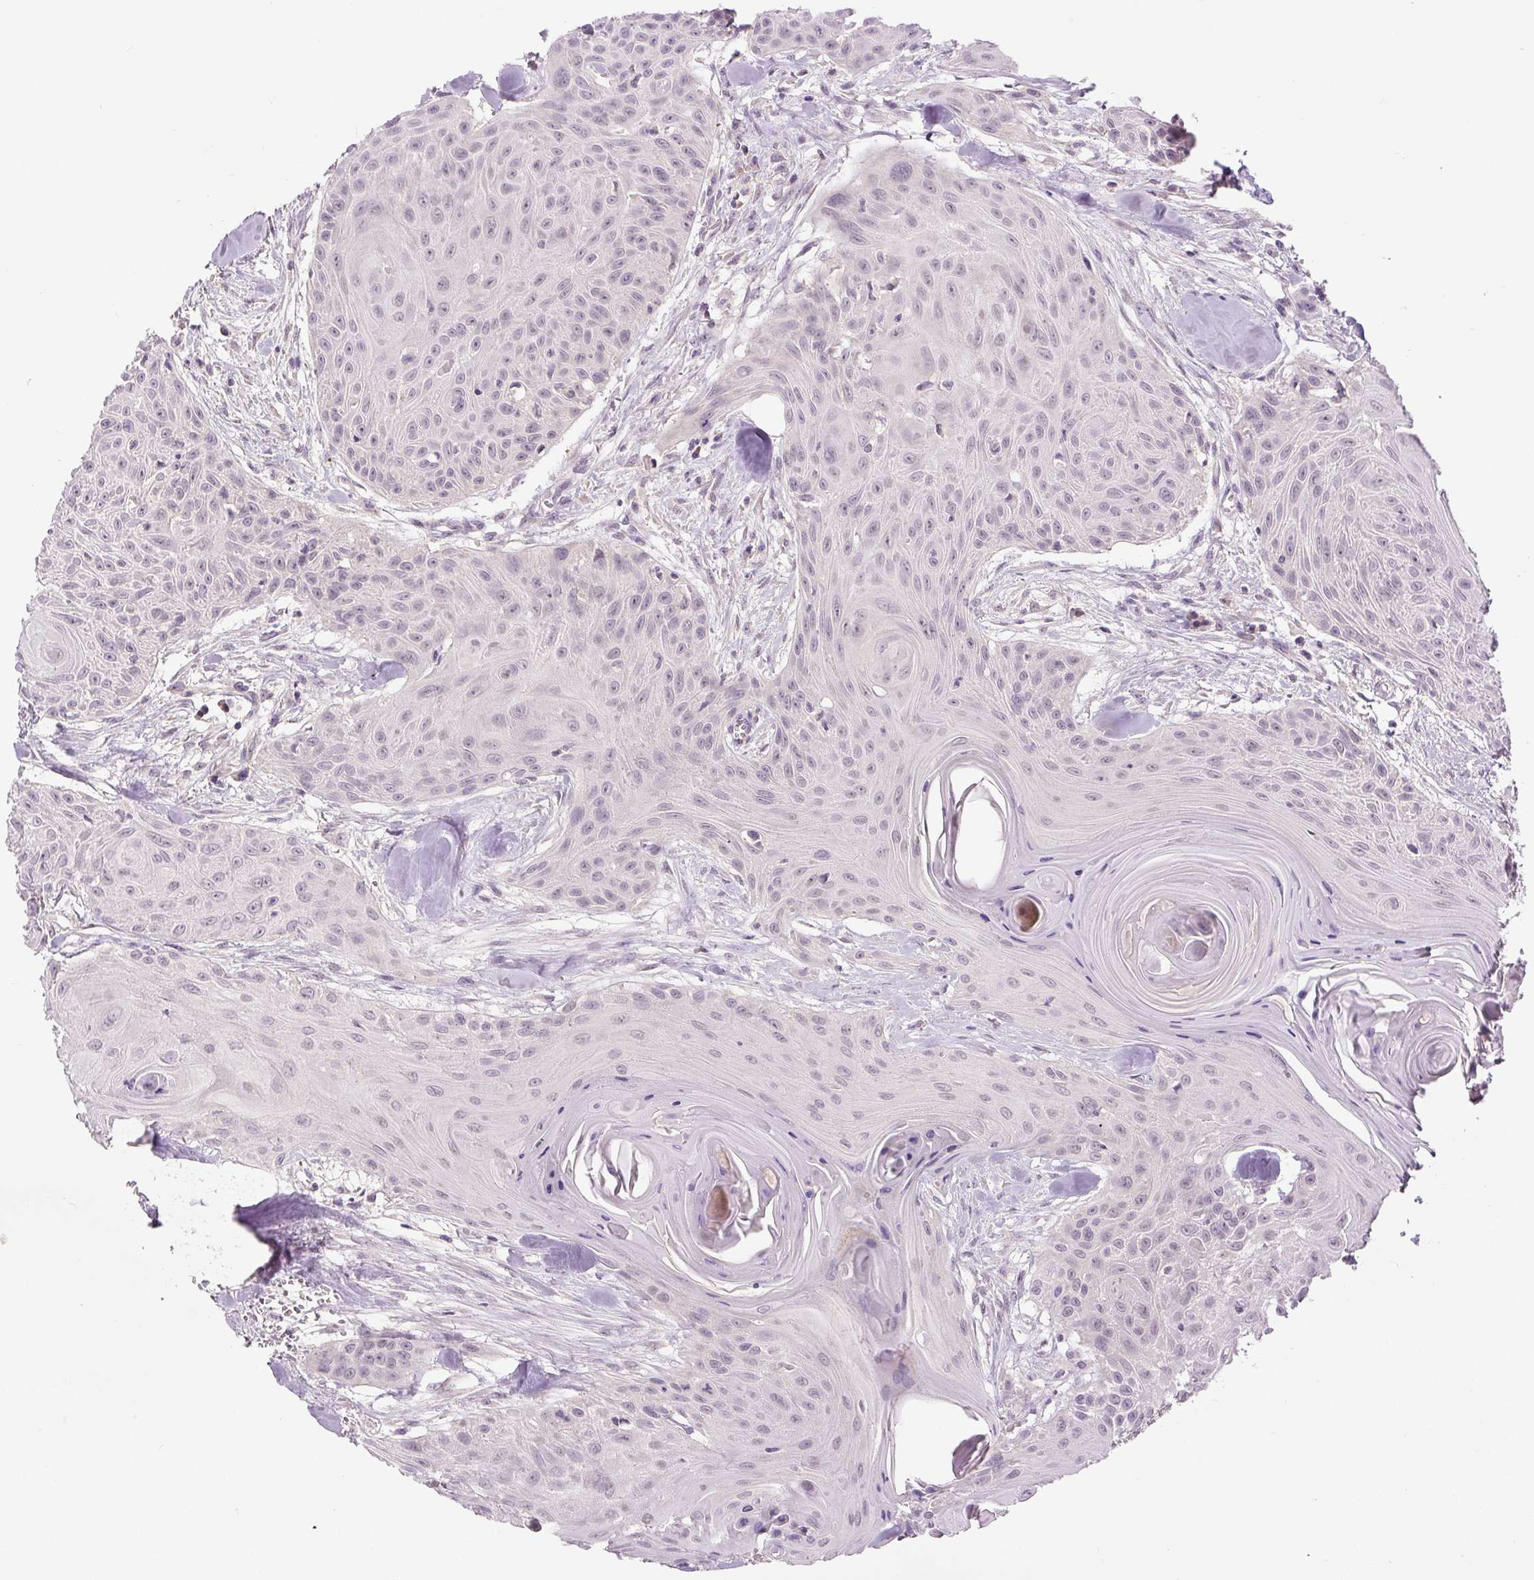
{"staining": {"intensity": "negative", "quantity": "none", "location": "none"}, "tissue": "head and neck cancer", "cell_type": "Tumor cells", "image_type": "cancer", "snomed": [{"axis": "morphology", "description": "Squamous cell carcinoma, NOS"}, {"axis": "topography", "description": "Lymph node"}, {"axis": "topography", "description": "Salivary gland"}, {"axis": "topography", "description": "Head-Neck"}], "caption": "A photomicrograph of human squamous cell carcinoma (head and neck) is negative for staining in tumor cells.", "gene": "FABP7", "patient": {"sex": "female", "age": 74}}